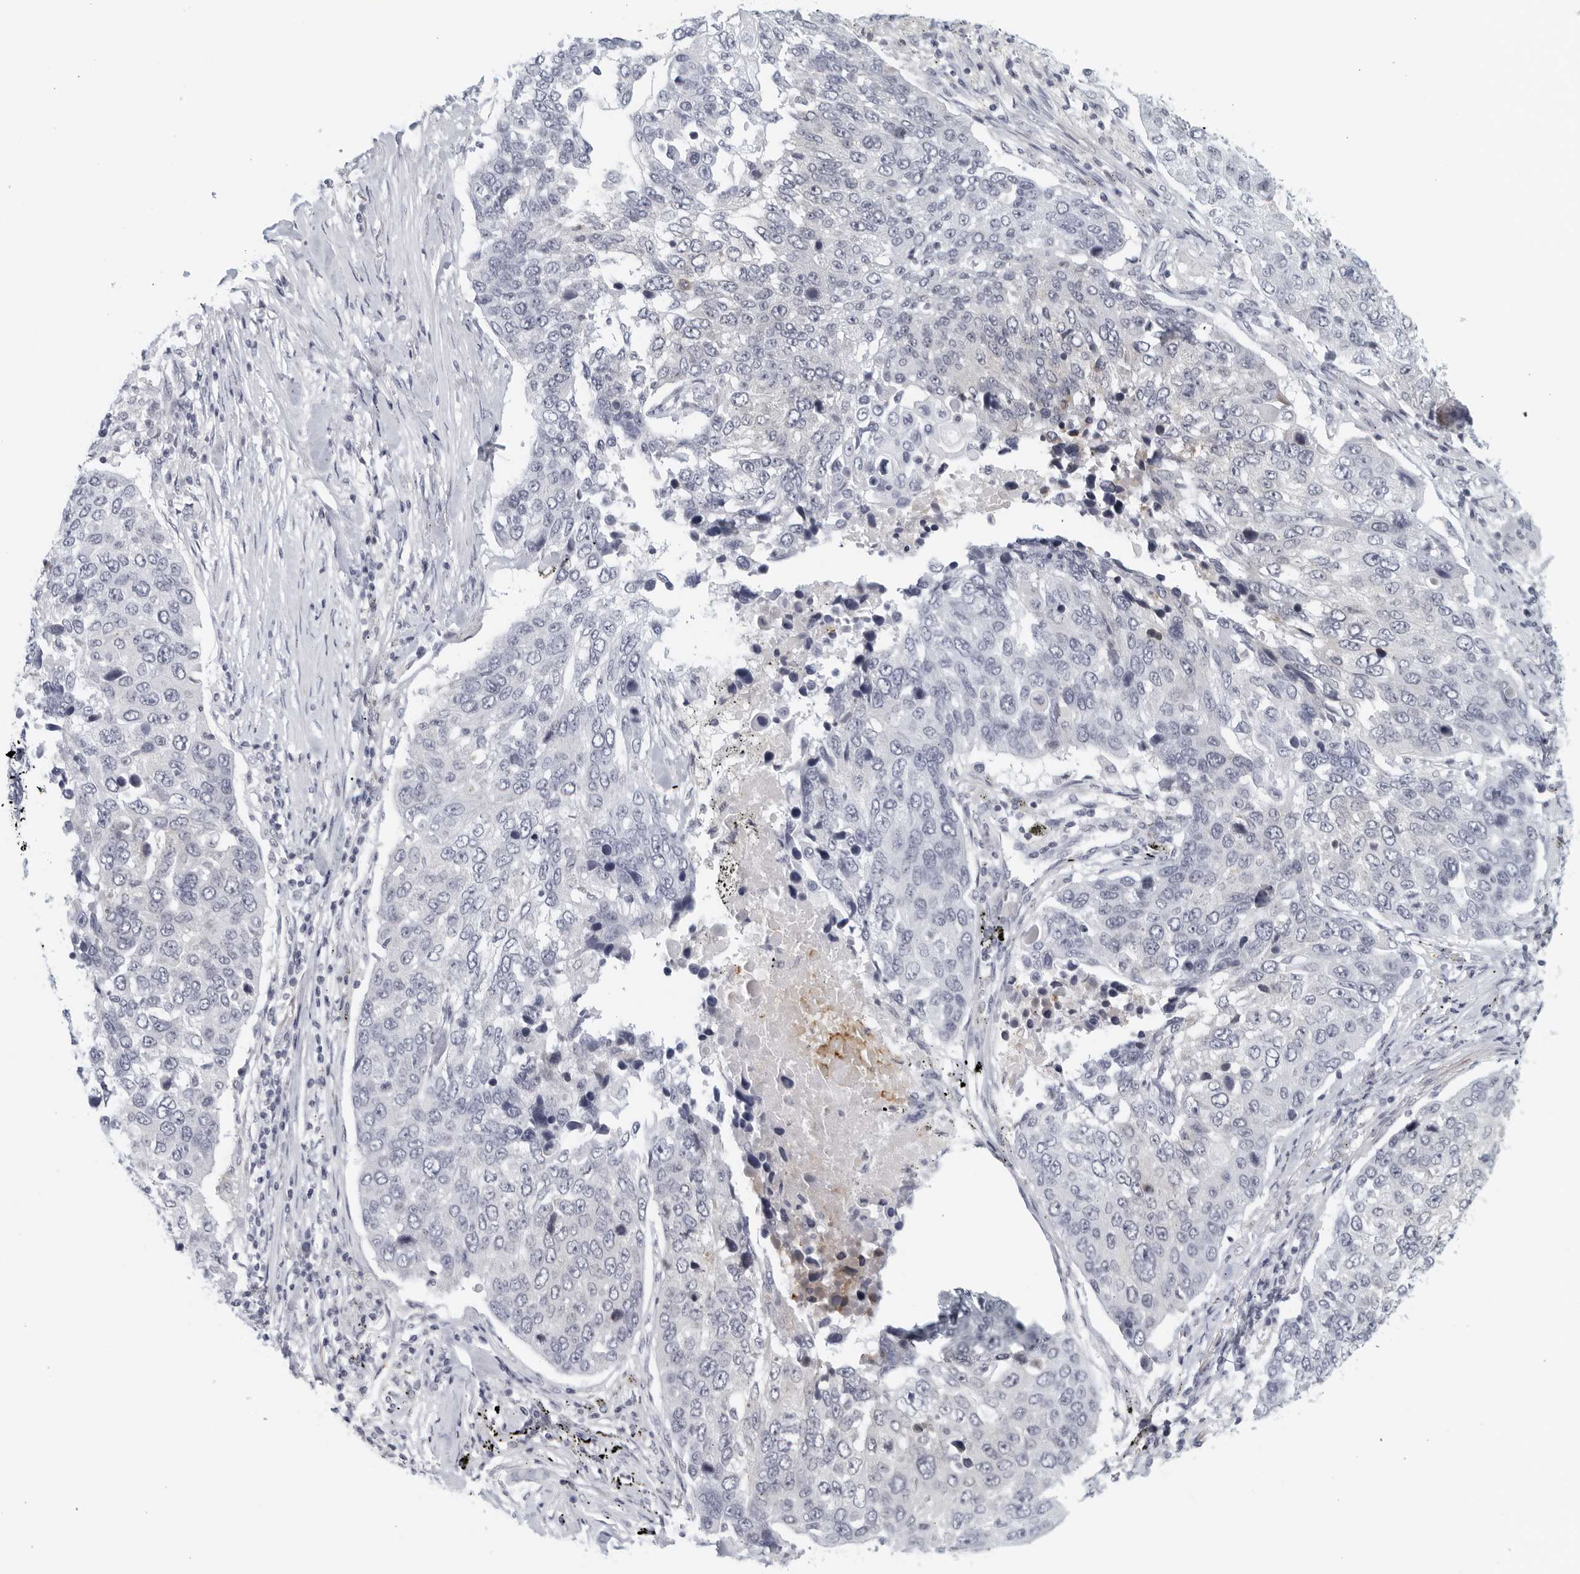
{"staining": {"intensity": "negative", "quantity": "none", "location": "none"}, "tissue": "lung cancer", "cell_type": "Tumor cells", "image_type": "cancer", "snomed": [{"axis": "morphology", "description": "Squamous cell carcinoma, NOS"}, {"axis": "topography", "description": "Lung"}], "caption": "DAB (3,3'-diaminobenzidine) immunohistochemical staining of lung cancer (squamous cell carcinoma) shows no significant expression in tumor cells. The staining was performed using DAB to visualize the protein expression in brown, while the nuclei were stained in blue with hematoxylin (Magnification: 20x).", "gene": "MATN1", "patient": {"sex": "male", "age": 66}}